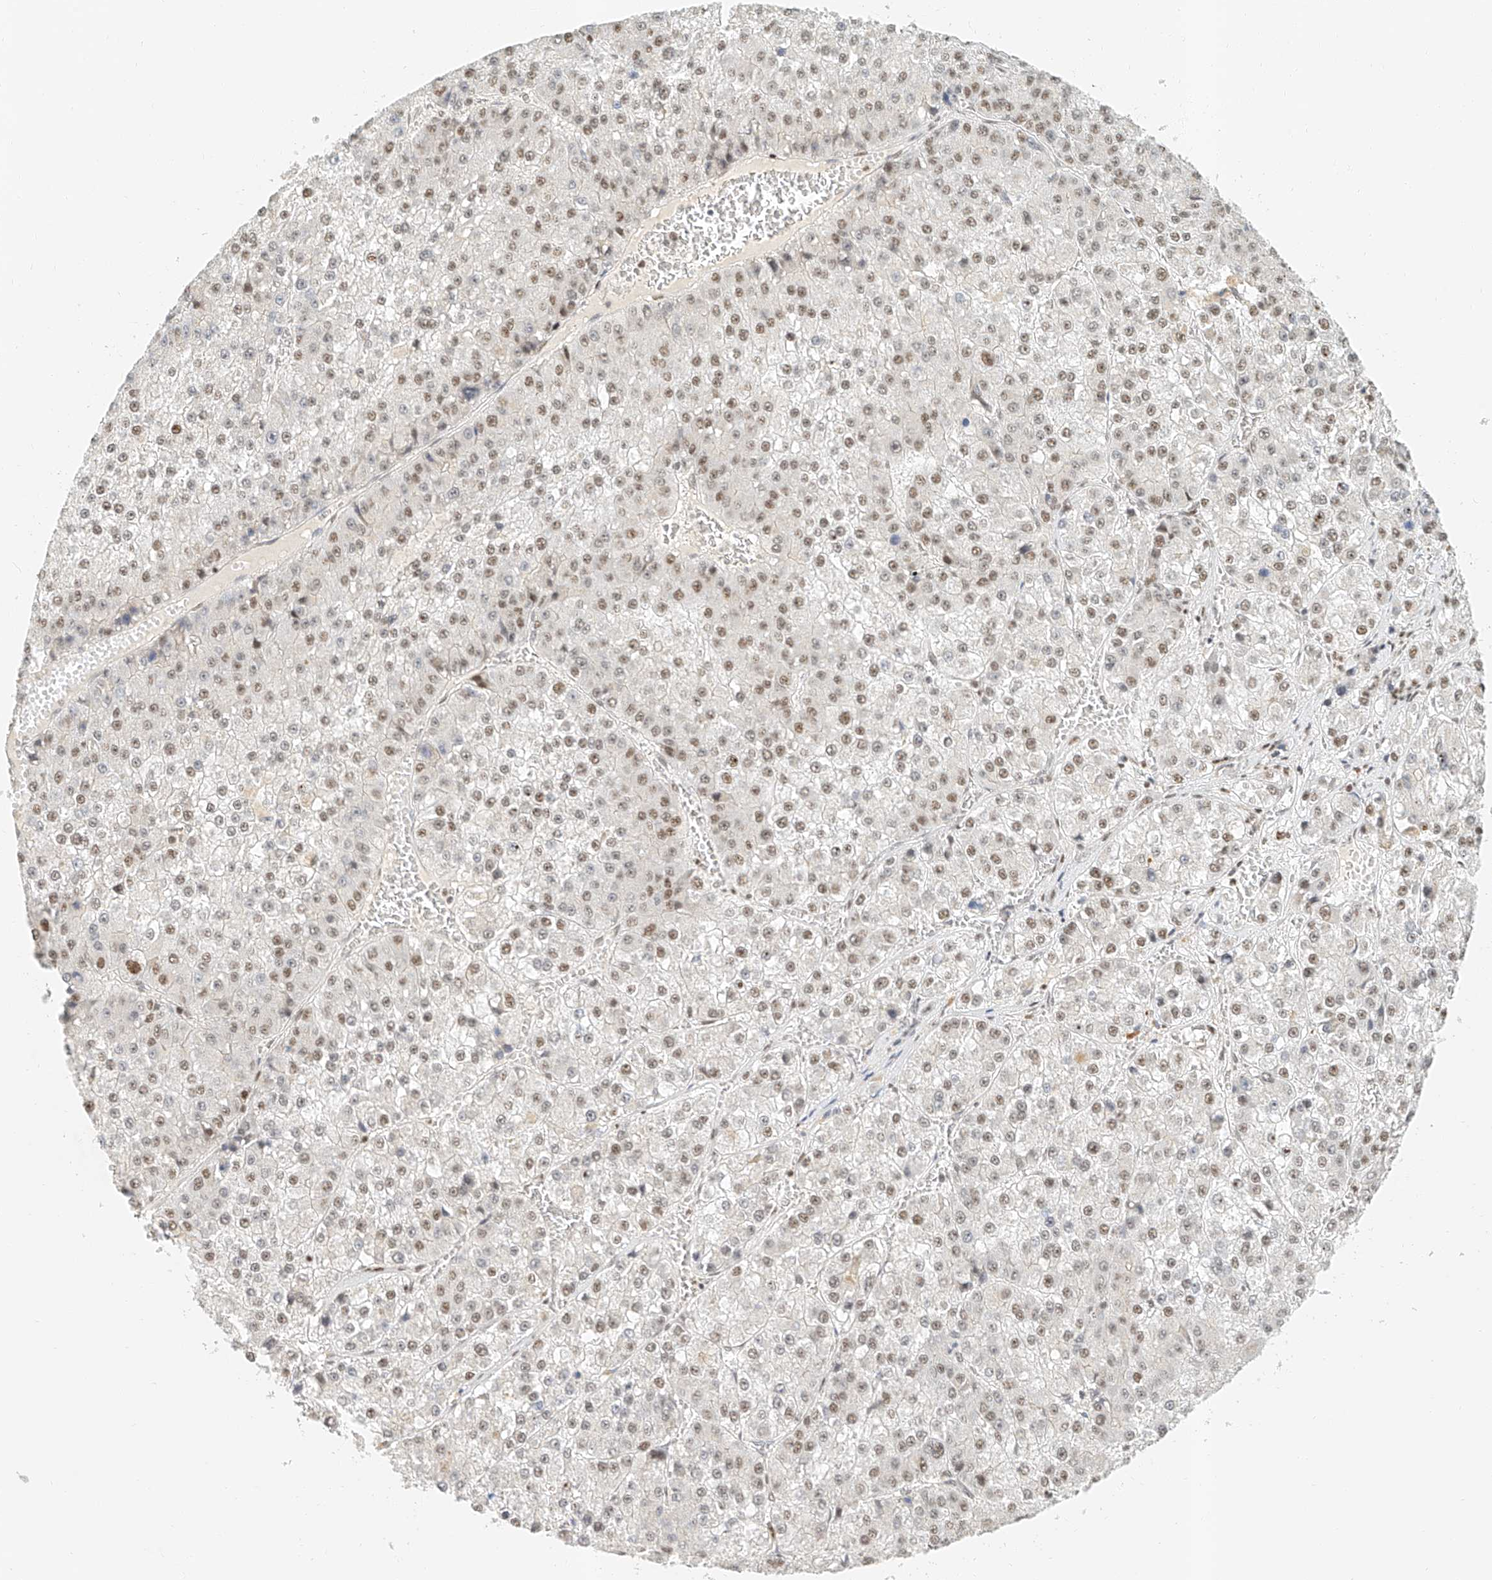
{"staining": {"intensity": "moderate", "quantity": "25%-75%", "location": "nuclear"}, "tissue": "liver cancer", "cell_type": "Tumor cells", "image_type": "cancer", "snomed": [{"axis": "morphology", "description": "Carcinoma, Hepatocellular, NOS"}, {"axis": "topography", "description": "Liver"}], "caption": "Human liver cancer stained with a brown dye demonstrates moderate nuclear positive expression in approximately 25%-75% of tumor cells.", "gene": "CXorf58", "patient": {"sex": "female", "age": 73}}